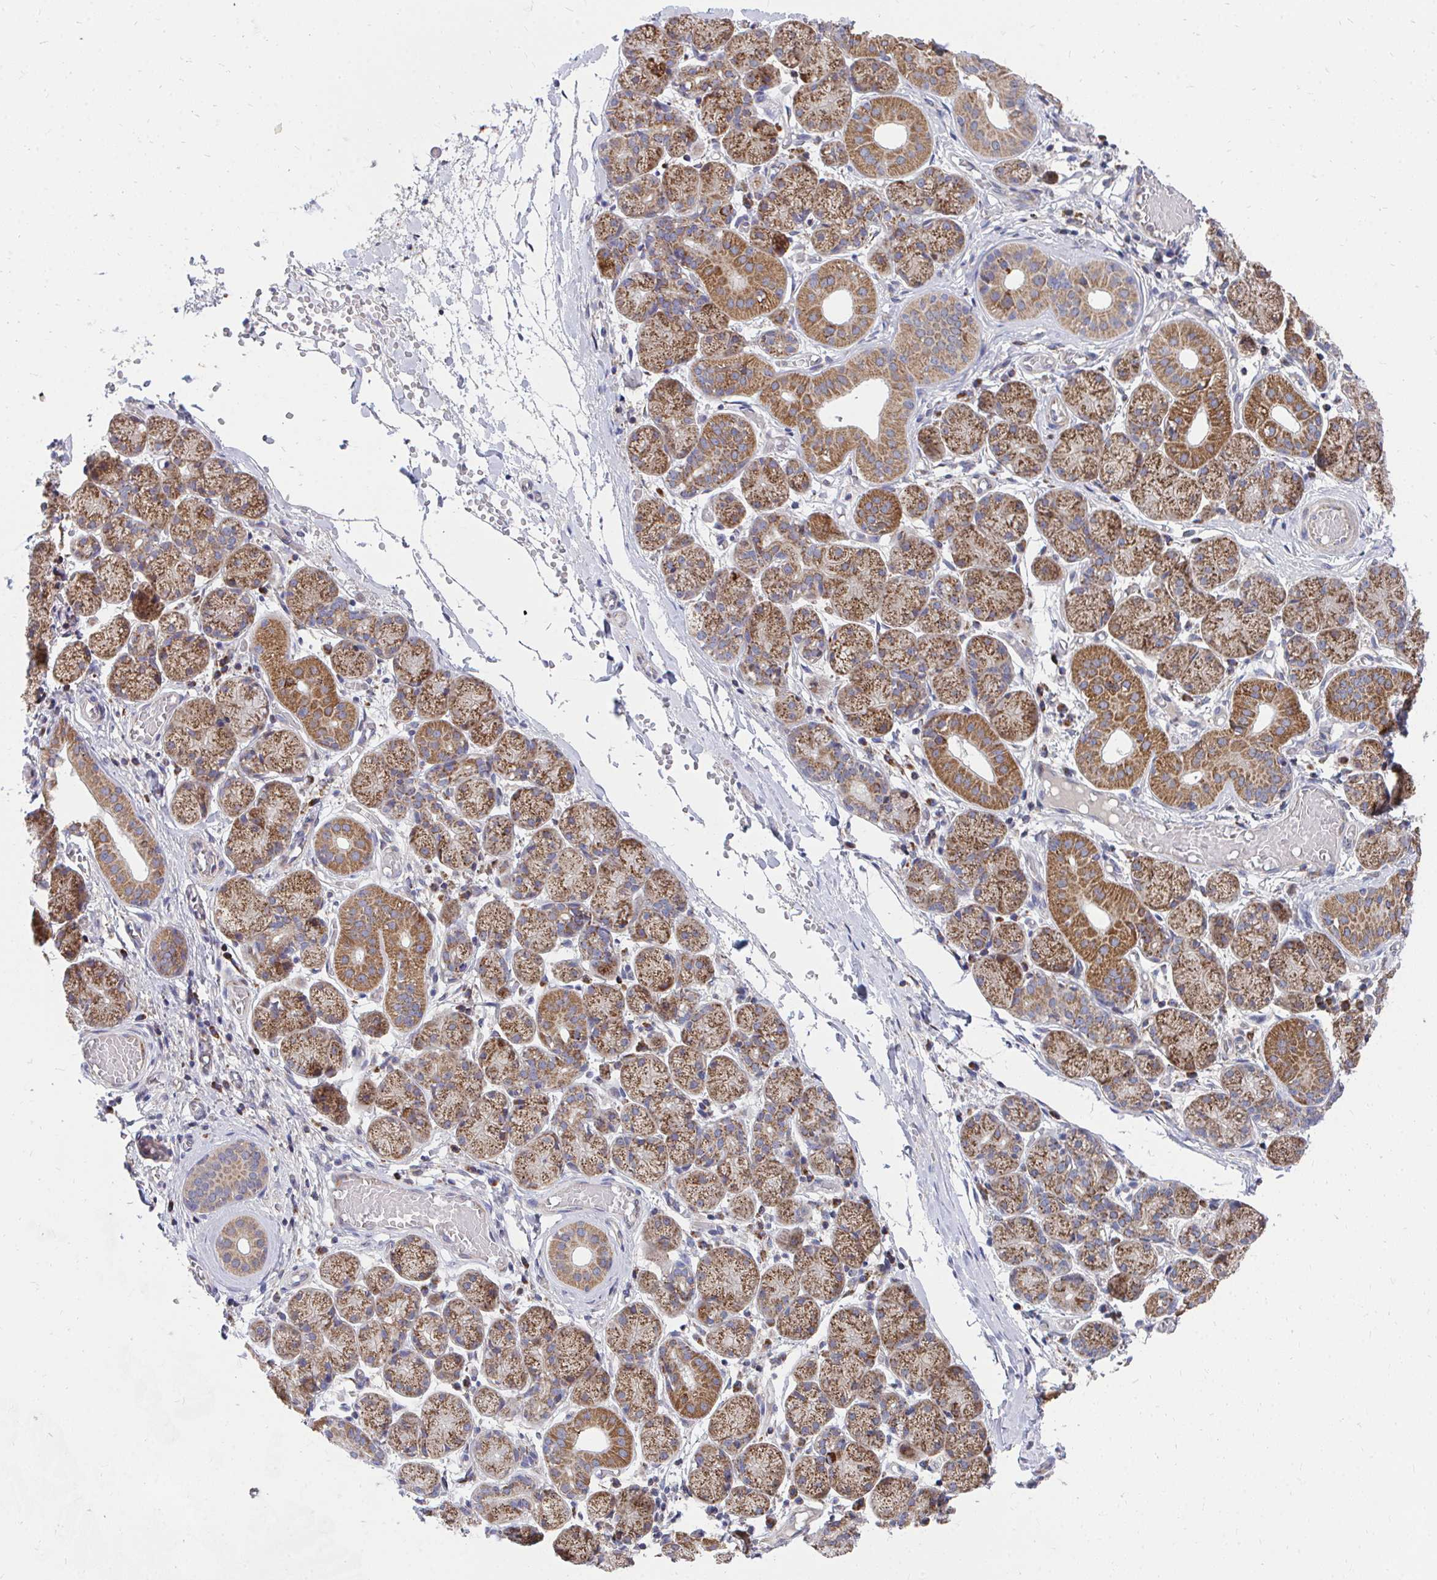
{"staining": {"intensity": "strong", "quantity": ">75%", "location": "cytoplasmic/membranous"}, "tissue": "salivary gland", "cell_type": "Glandular cells", "image_type": "normal", "snomed": [{"axis": "morphology", "description": "Normal tissue, NOS"}, {"axis": "topography", "description": "Salivary gland"}], "caption": "Immunohistochemical staining of normal salivary gland exhibits >75% levels of strong cytoplasmic/membranous protein expression in about >75% of glandular cells. (DAB = brown stain, brightfield microscopy at high magnification).", "gene": "PEX3", "patient": {"sex": "female", "age": 24}}